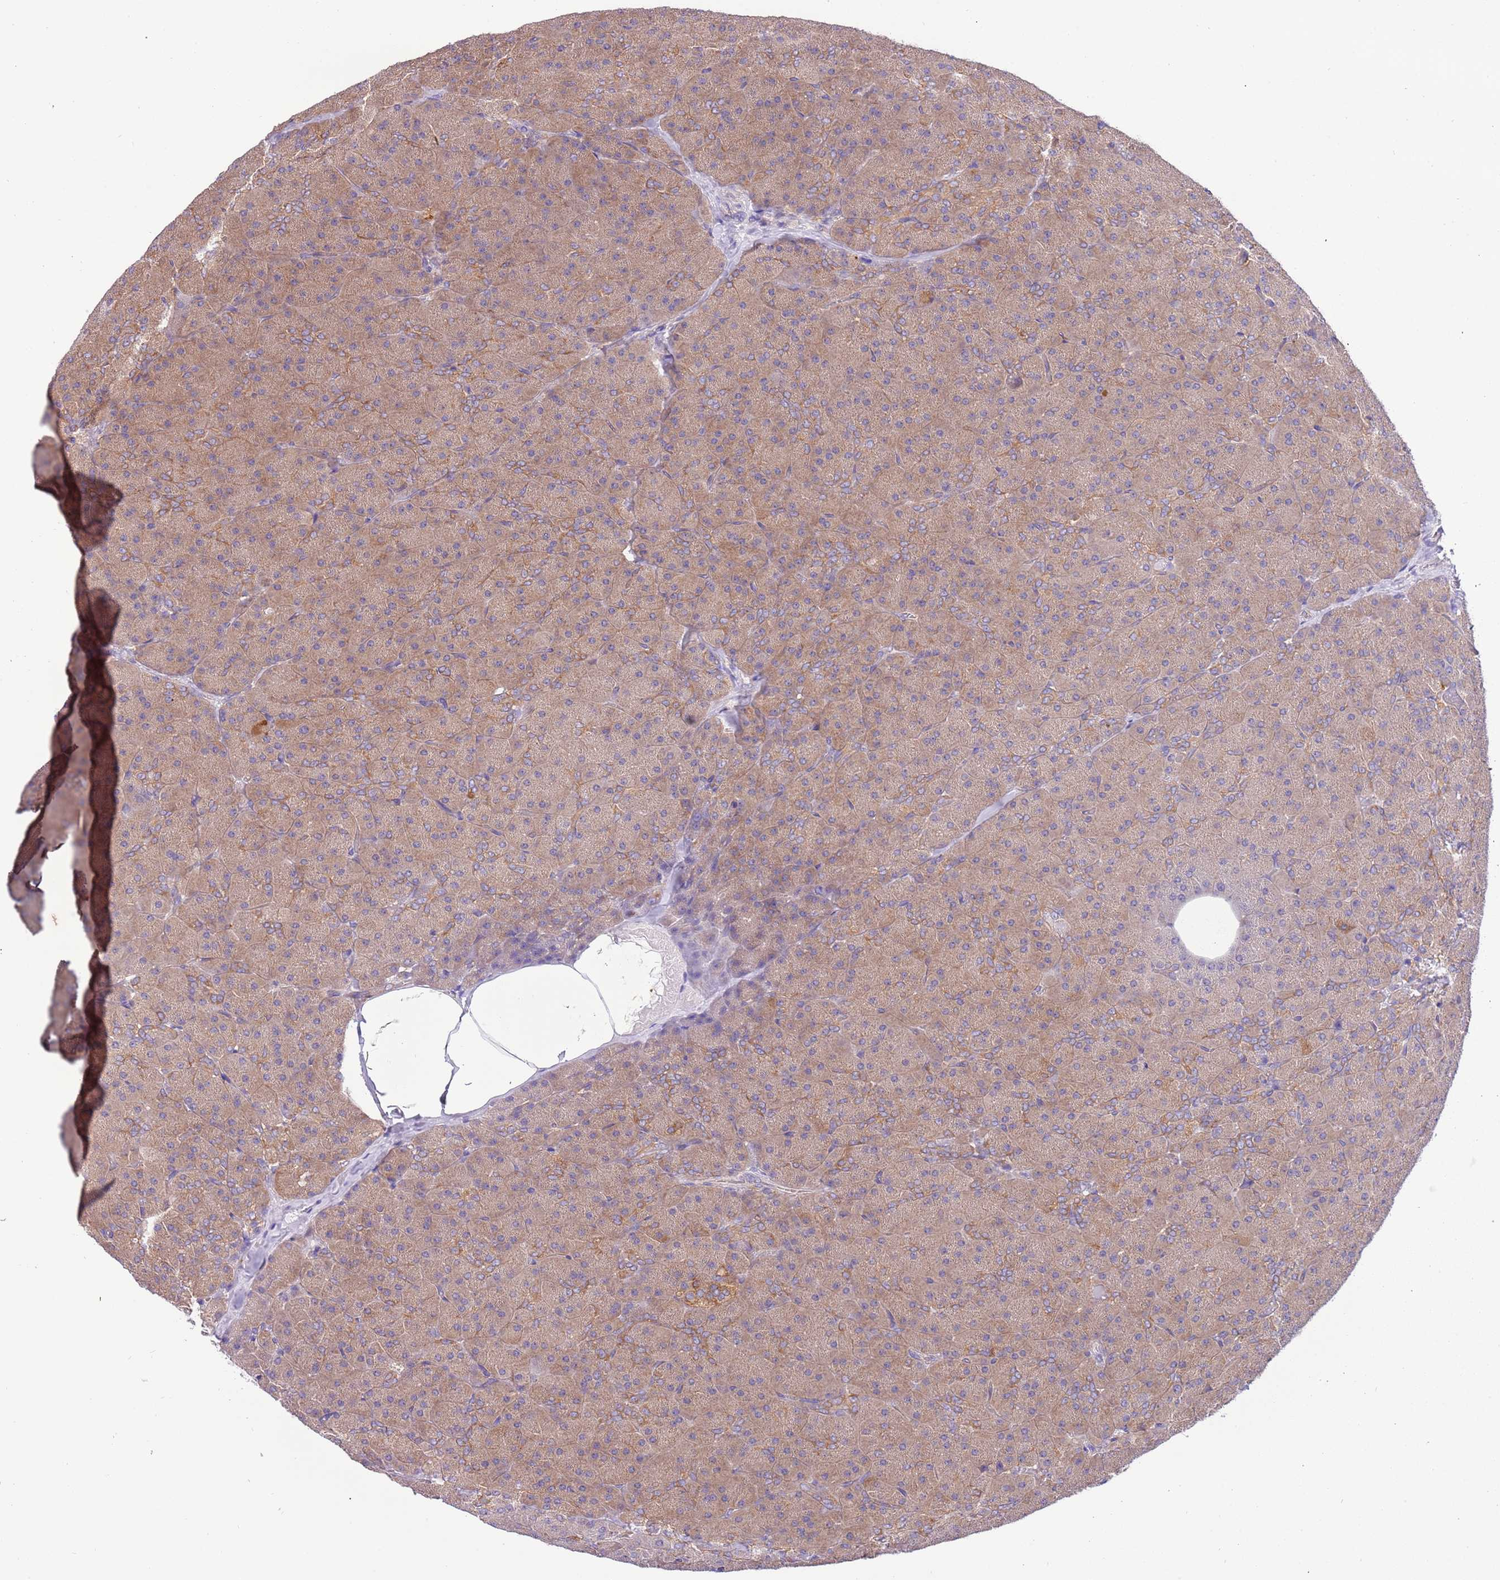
{"staining": {"intensity": "moderate", "quantity": "25%-75%", "location": "cytoplasmic/membranous"}, "tissue": "pancreas", "cell_type": "Exocrine glandular cells", "image_type": "normal", "snomed": [{"axis": "morphology", "description": "Normal tissue, NOS"}, {"axis": "topography", "description": "Pancreas"}], "caption": "Exocrine glandular cells demonstrate medium levels of moderate cytoplasmic/membranous expression in approximately 25%-75% of cells in unremarkable human pancreas. The staining was performed using DAB (3,3'-diaminobenzidine) to visualize the protein expression in brown, while the nuclei were stained in blue with hematoxylin (Magnification: 20x).", "gene": "STIP1", "patient": {"sex": "male", "age": 36}}